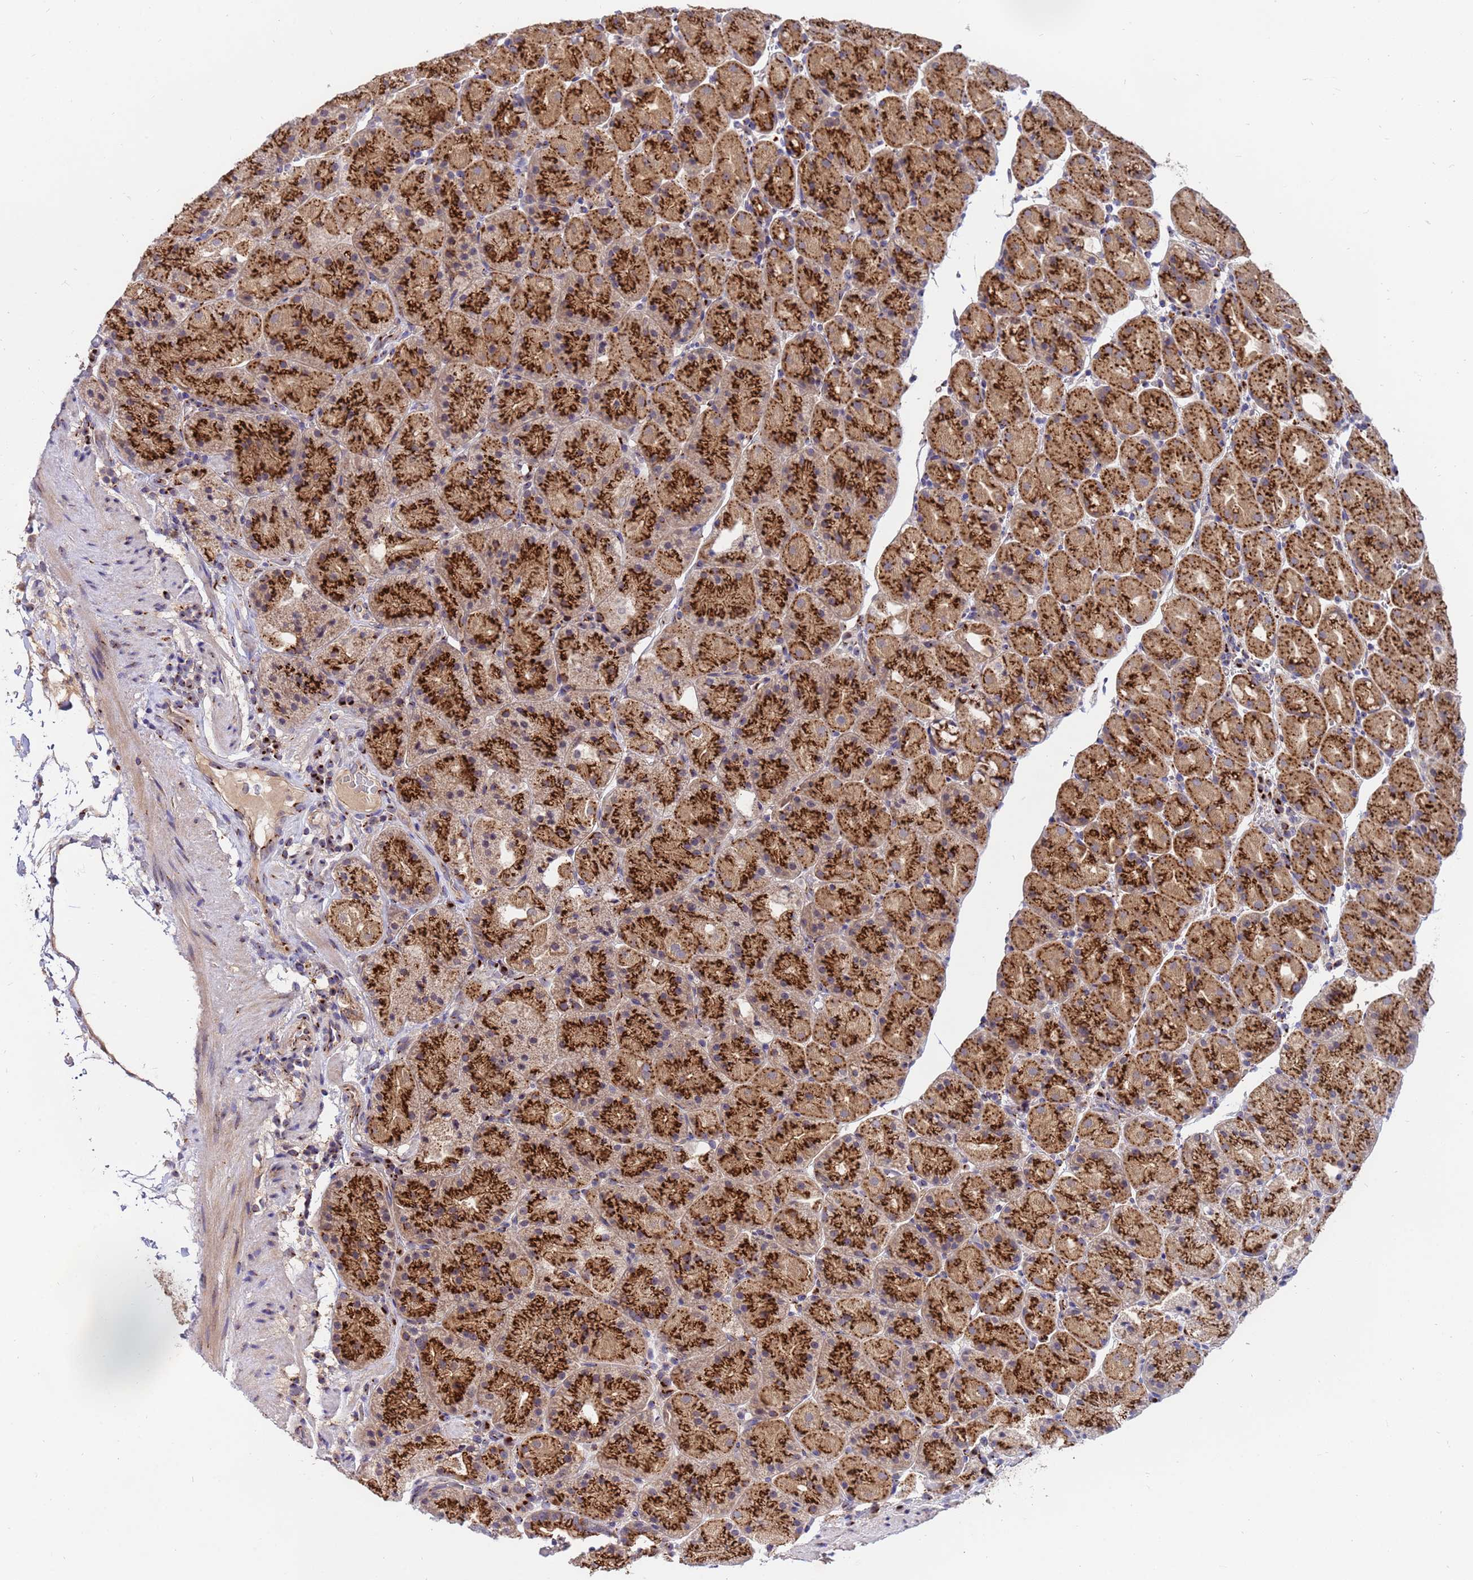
{"staining": {"intensity": "strong", "quantity": ">75%", "location": "cytoplasmic/membranous"}, "tissue": "stomach", "cell_type": "Glandular cells", "image_type": "normal", "snomed": [{"axis": "morphology", "description": "Normal tissue, NOS"}, {"axis": "topography", "description": "Stomach, upper"}, {"axis": "topography", "description": "Stomach, lower"}], "caption": "Protein expression analysis of unremarkable stomach displays strong cytoplasmic/membranous expression in approximately >75% of glandular cells. (Stains: DAB in brown, nuclei in blue, Microscopy: brightfield microscopy at high magnification).", "gene": "HPS3", "patient": {"sex": "male", "age": 67}}